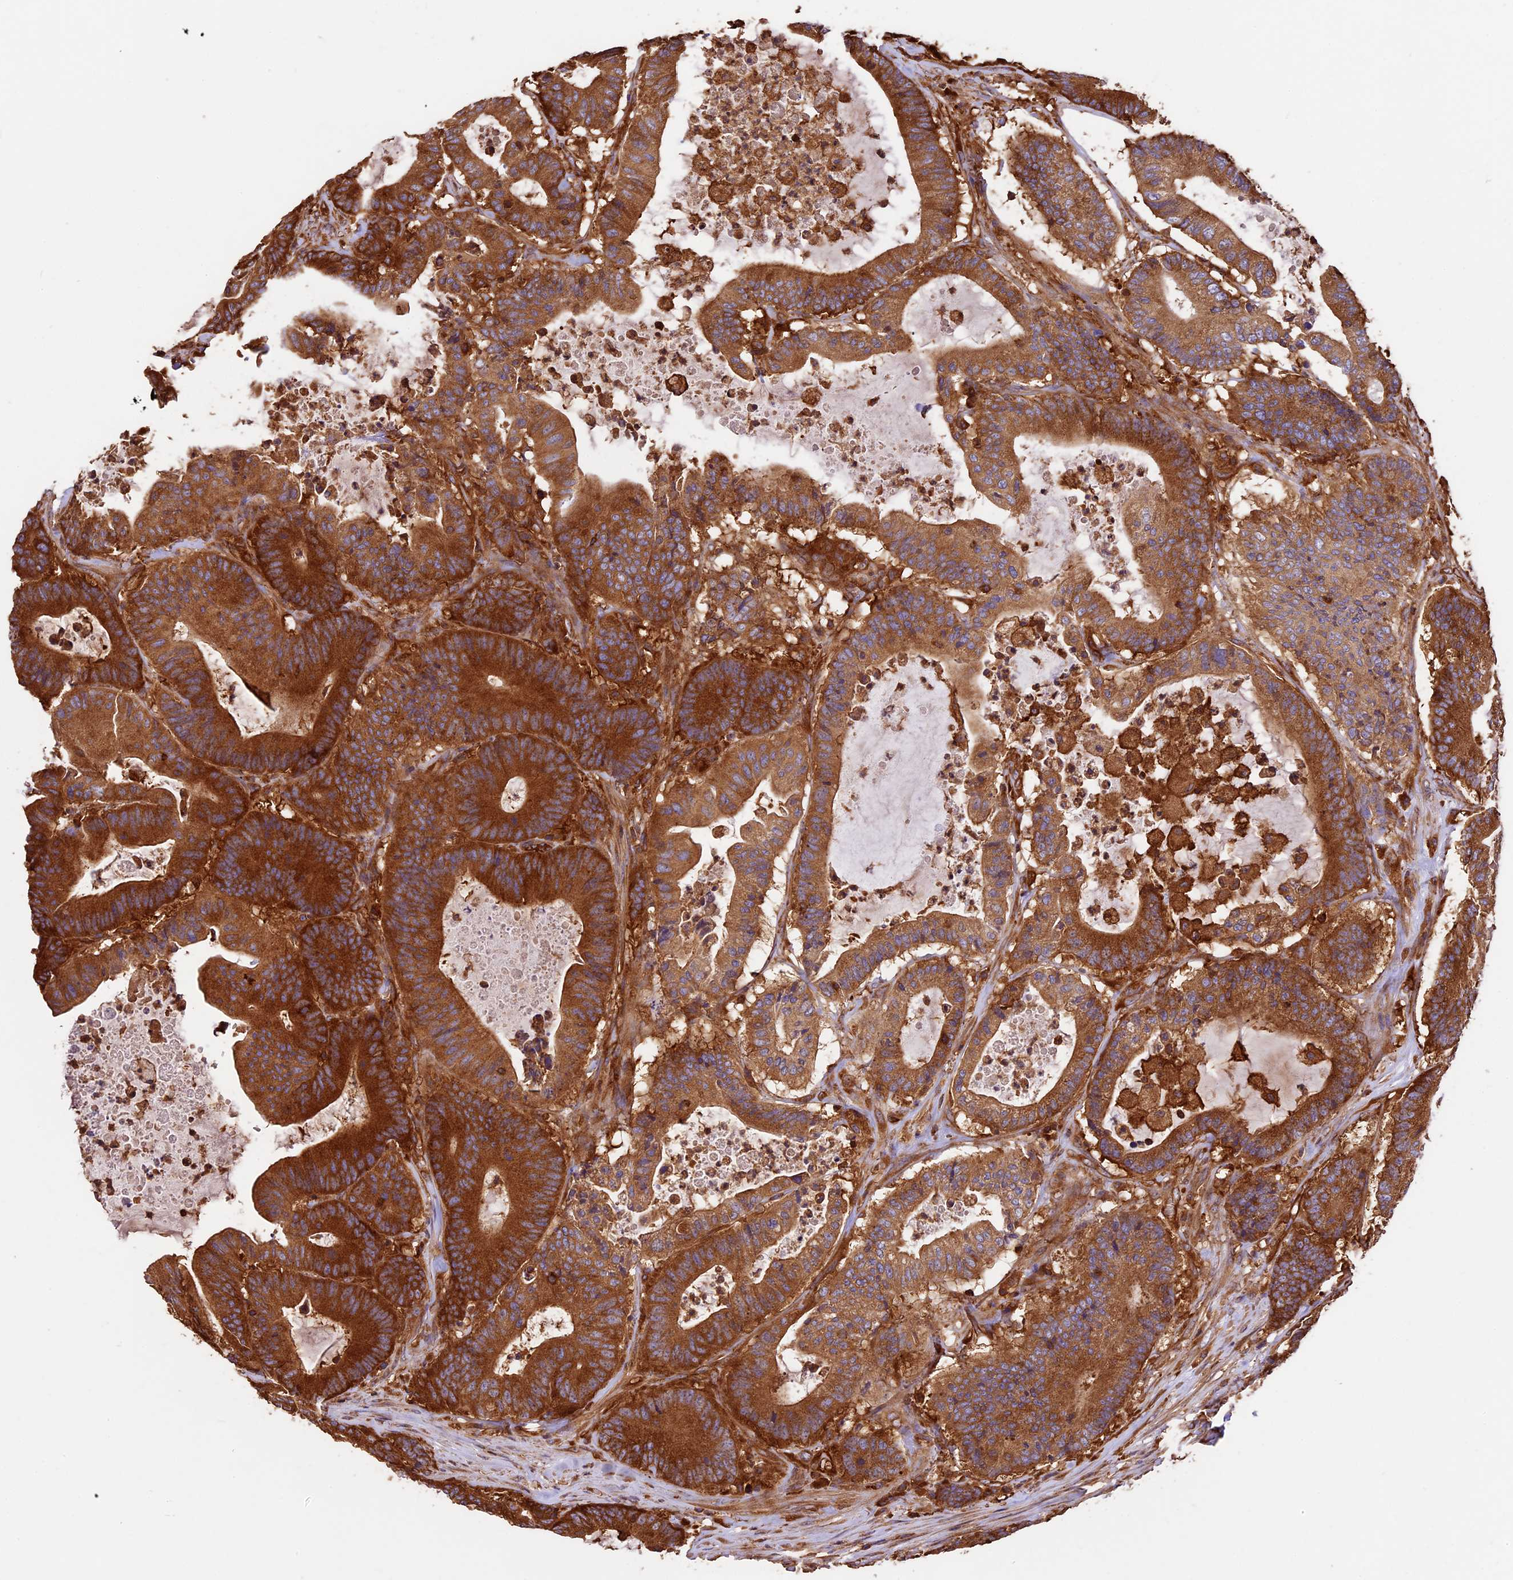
{"staining": {"intensity": "strong", "quantity": ">75%", "location": "cytoplasmic/membranous"}, "tissue": "colorectal cancer", "cell_type": "Tumor cells", "image_type": "cancer", "snomed": [{"axis": "morphology", "description": "Adenocarcinoma, NOS"}, {"axis": "topography", "description": "Colon"}], "caption": "Immunohistochemical staining of adenocarcinoma (colorectal) demonstrates high levels of strong cytoplasmic/membranous expression in about >75% of tumor cells. The protein is stained brown, and the nuclei are stained in blue (DAB IHC with brightfield microscopy, high magnification).", "gene": "KARS1", "patient": {"sex": "female", "age": 84}}